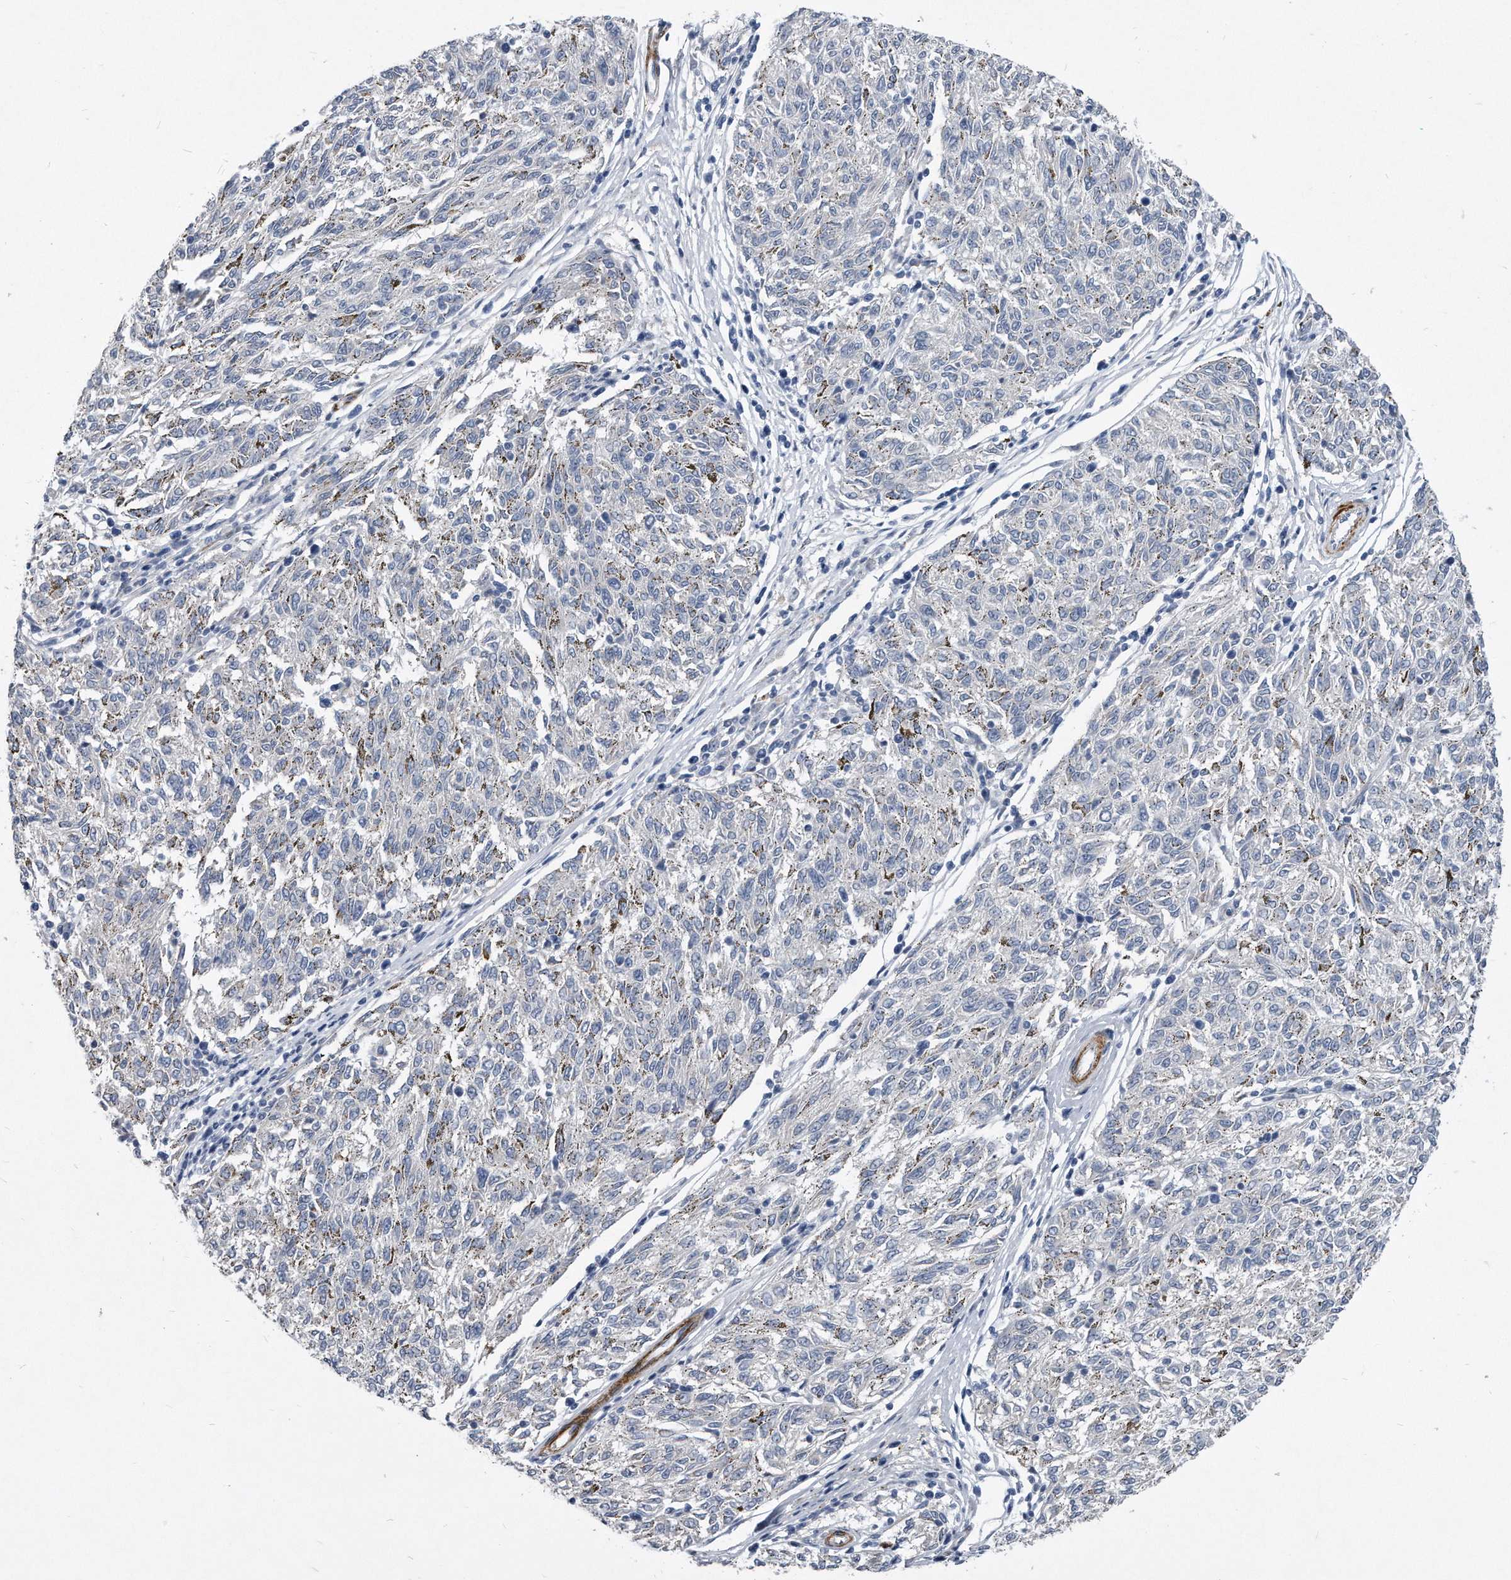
{"staining": {"intensity": "negative", "quantity": "none", "location": "none"}, "tissue": "melanoma", "cell_type": "Tumor cells", "image_type": "cancer", "snomed": [{"axis": "morphology", "description": "Malignant melanoma, NOS"}, {"axis": "topography", "description": "Skin"}], "caption": "Tumor cells are negative for brown protein staining in melanoma.", "gene": "EIF2B4", "patient": {"sex": "female", "age": 72}}